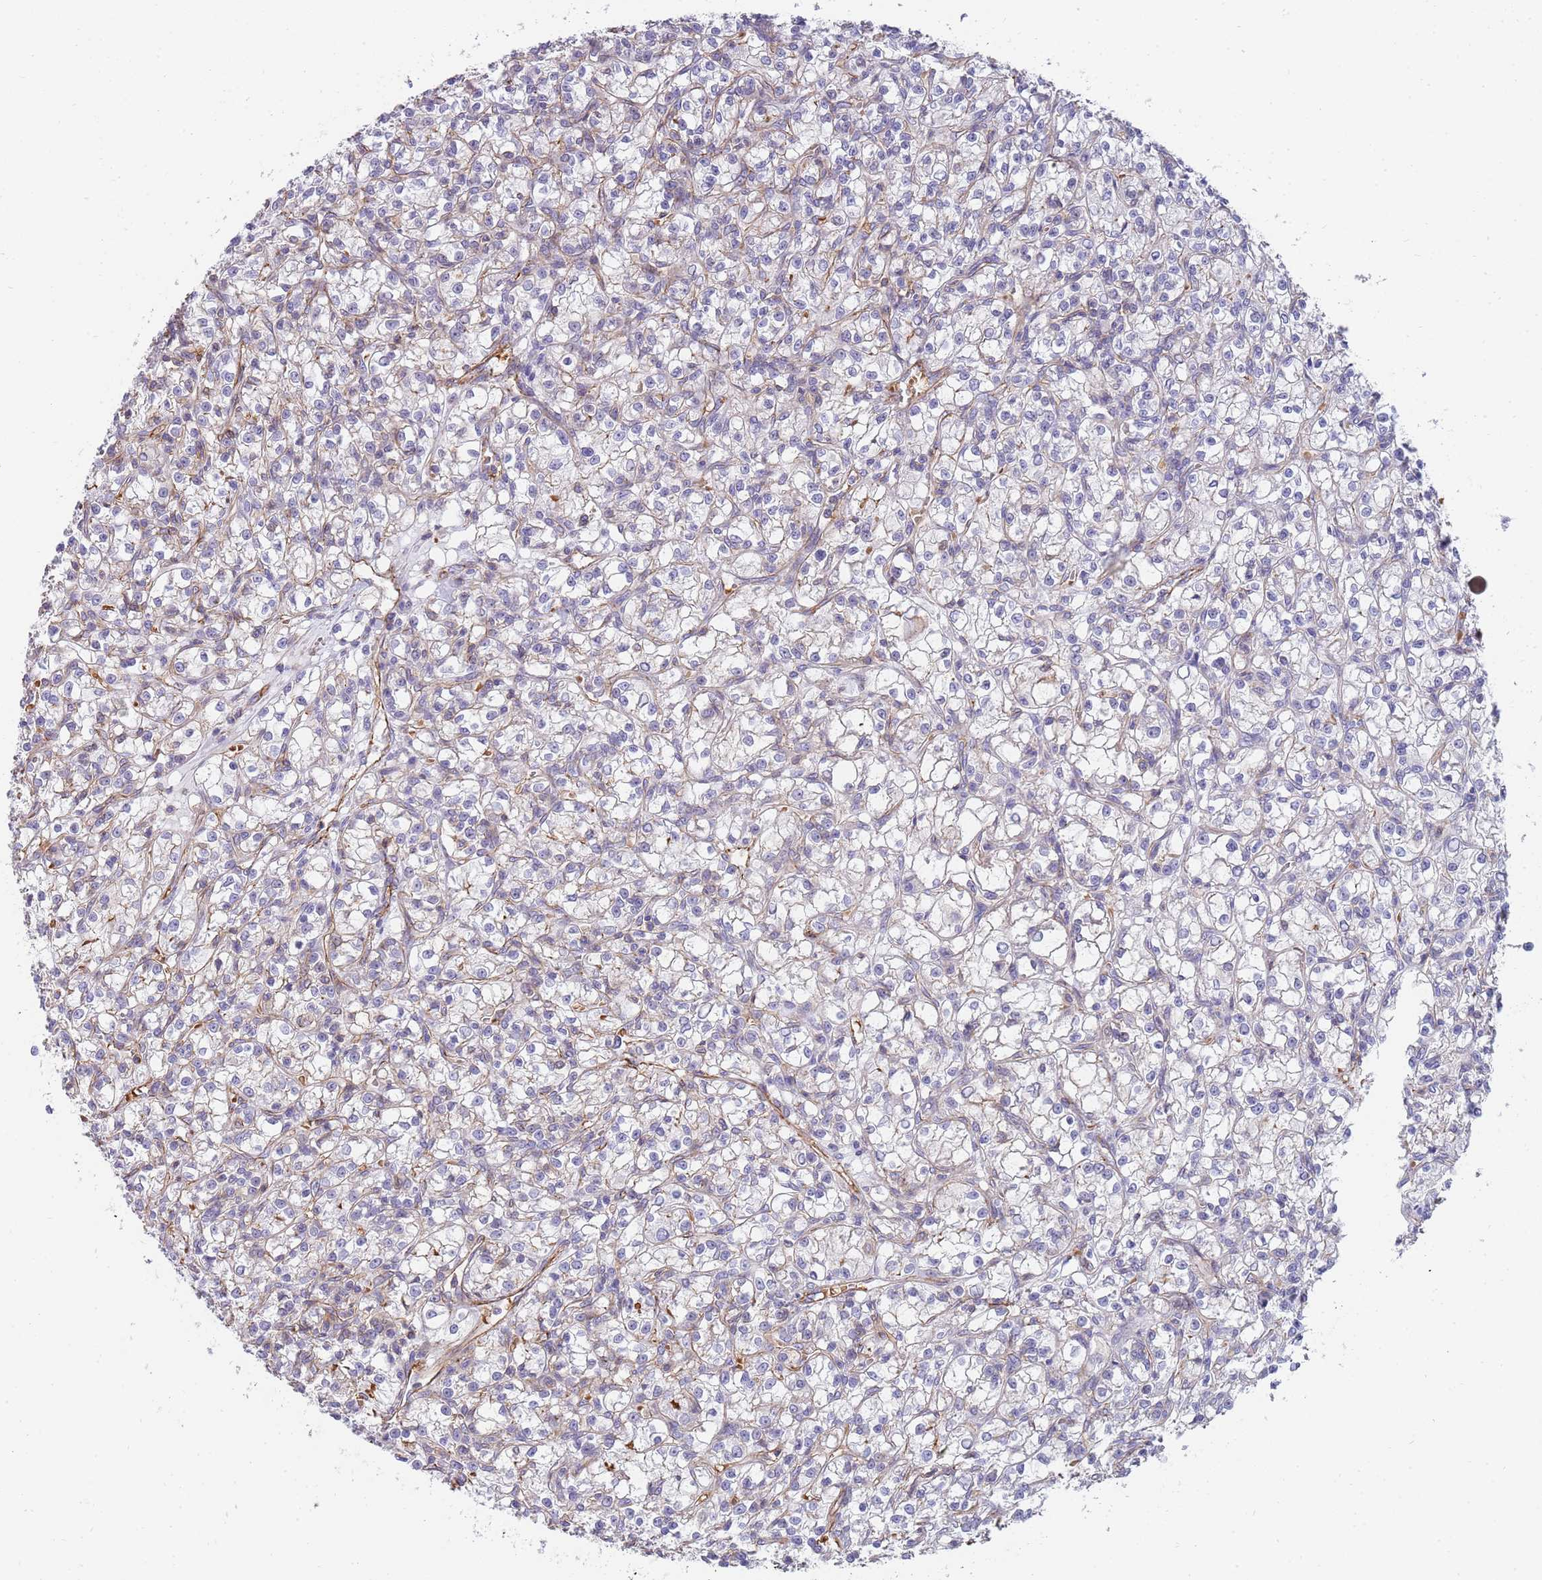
{"staining": {"intensity": "negative", "quantity": "none", "location": "none"}, "tissue": "renal cancer", "cell_type": "Tumor cells", "image_type": "cancer", "snomed": [{"axis": "morphology", "description": "Adenocarcinoma, NOS"}, {"axis": "topography", "description": "Kidney"}], "caption": "The photomicrograph displays no significant expression in tumor cells of renal cancer (adenocarcinoma).", "gene": "GFRAL", "patient": {"sex": "female", "age": 59}}